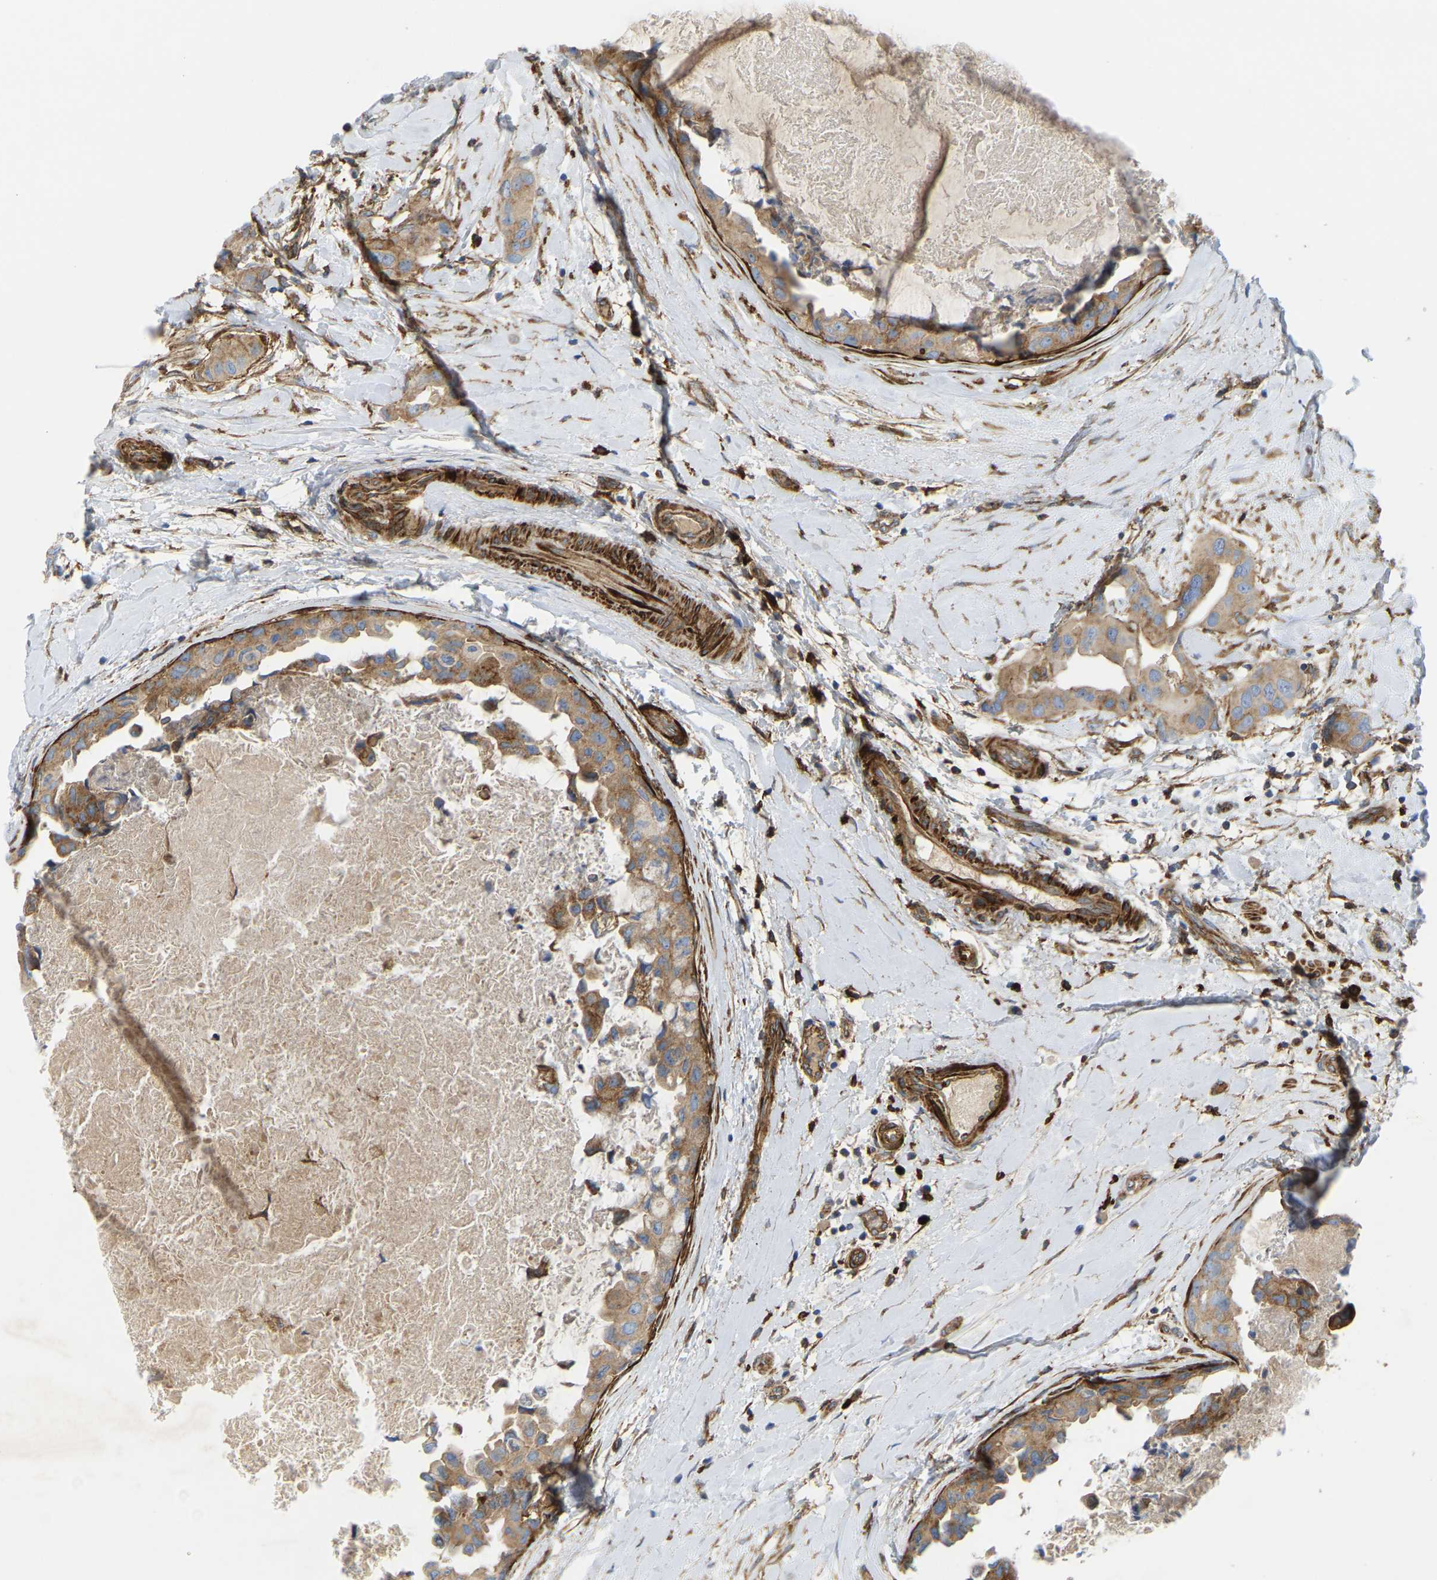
{"staining": {"intensity": "moderate", "quantity": ">75%", "location": "cytoplasmic/membranous"}, "tissue": "breast cancer", "cell_type": "Tumor cells", "image_type": "cancer", "snomed": [{"axis": "morphology", "description": "Duct carcinoma"}, {"axis": "topography", "description": "Breast"}], "caption": "Tumor cells demonstrate medium levels of moderate cytoplasmic/membranous positivity in about >75% of cells in breast cancer. (brown staining indicates protein expression, while blue staining denotes nuclei).", "gene": "PICALM", "patient": {"sex": "female", "age": 40}}